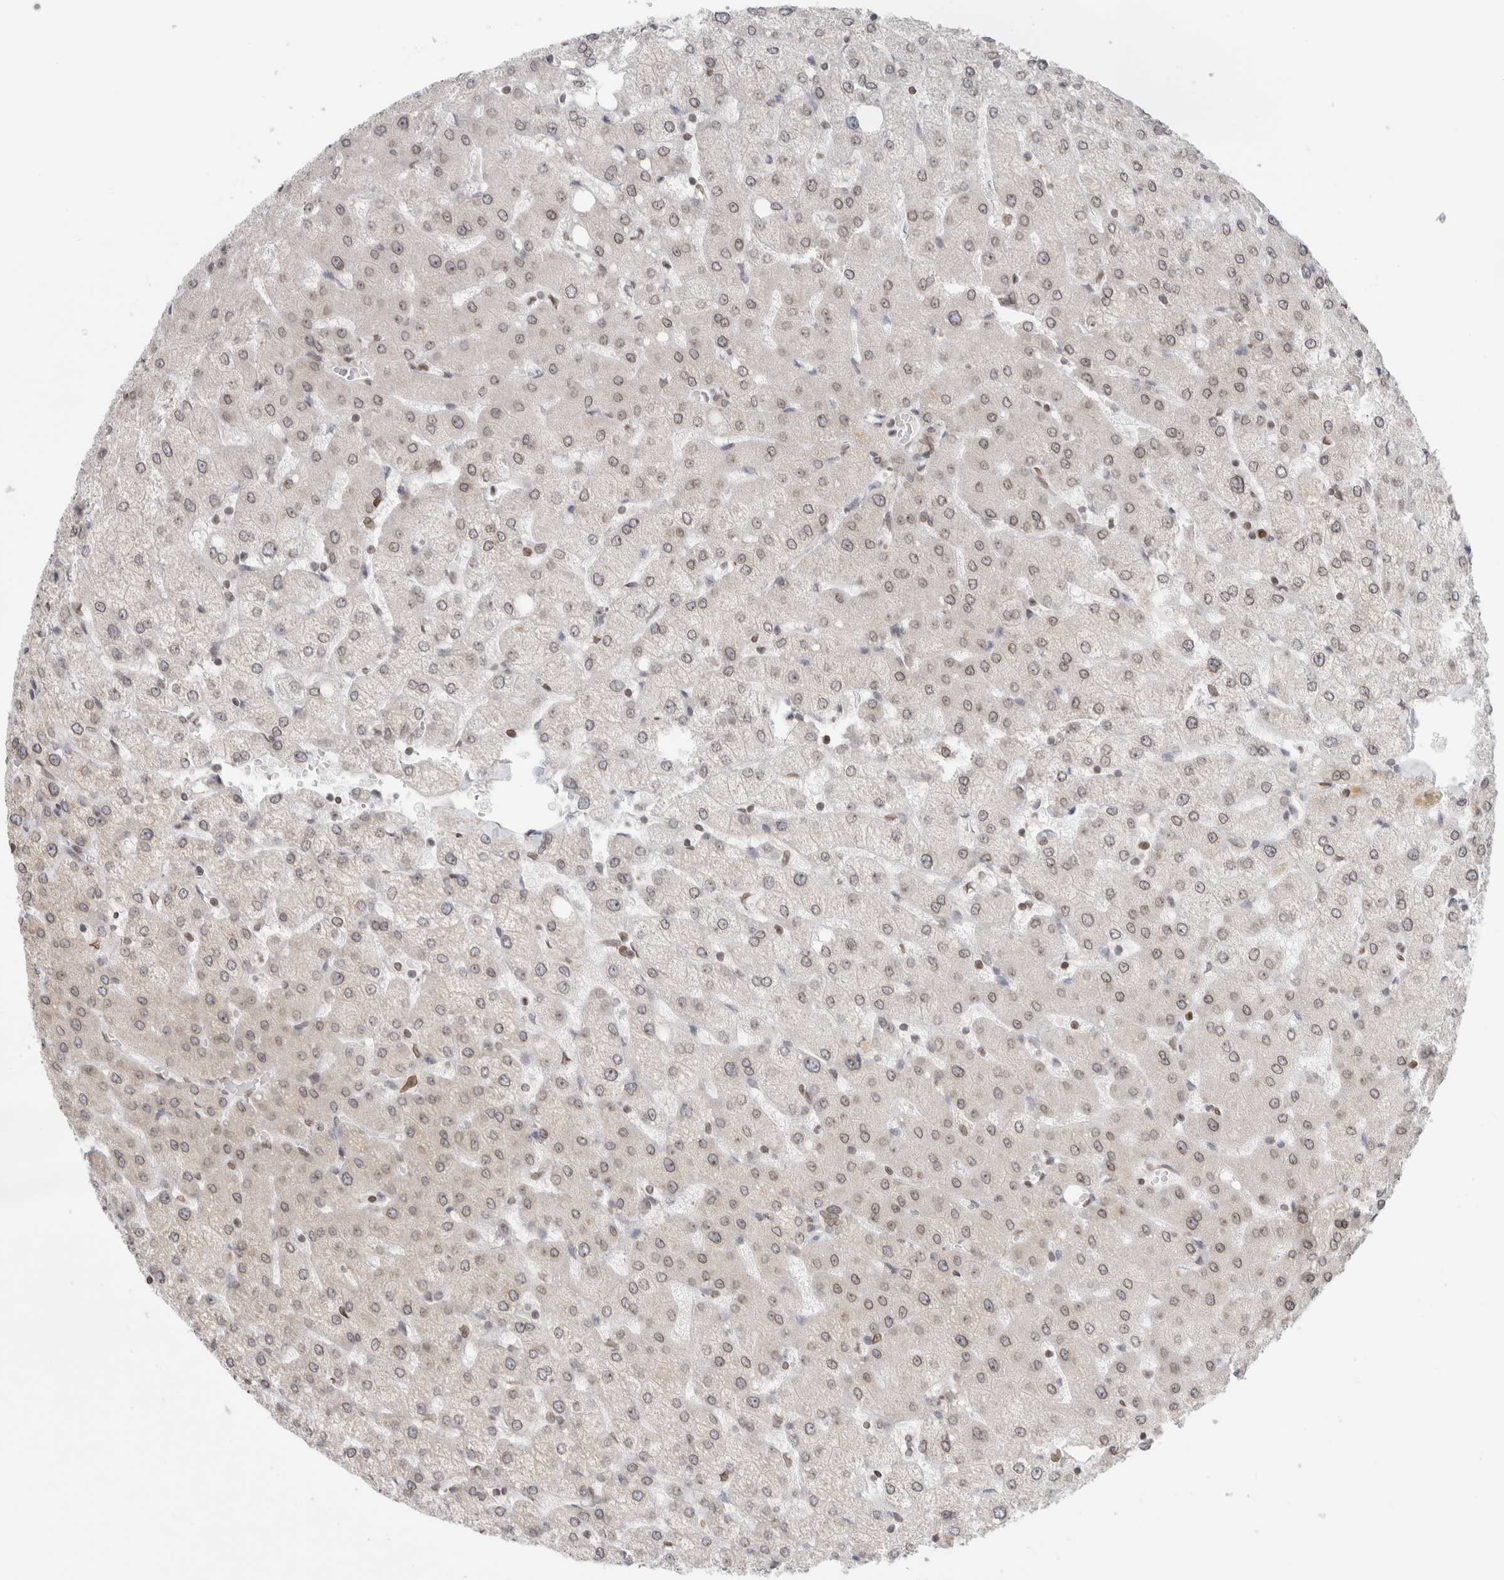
{"staining": {"intensity": "negative", "quantity": "none", "location": "none"}, "tissue": "liver", "cell_type": "Cholangiocytes", "image_type": "normal", "snomed": [{"axis": "morphology", "description": "Normal tissue, NOS"}, {"axis": "topography", "description": "Liver"}], "caption": "Normal liver was stained to show a protein in brown. There is no significant expression in cholangiocytes.", "gene": "RBMX2", "patient": {"sex": "female", "age": 54}}